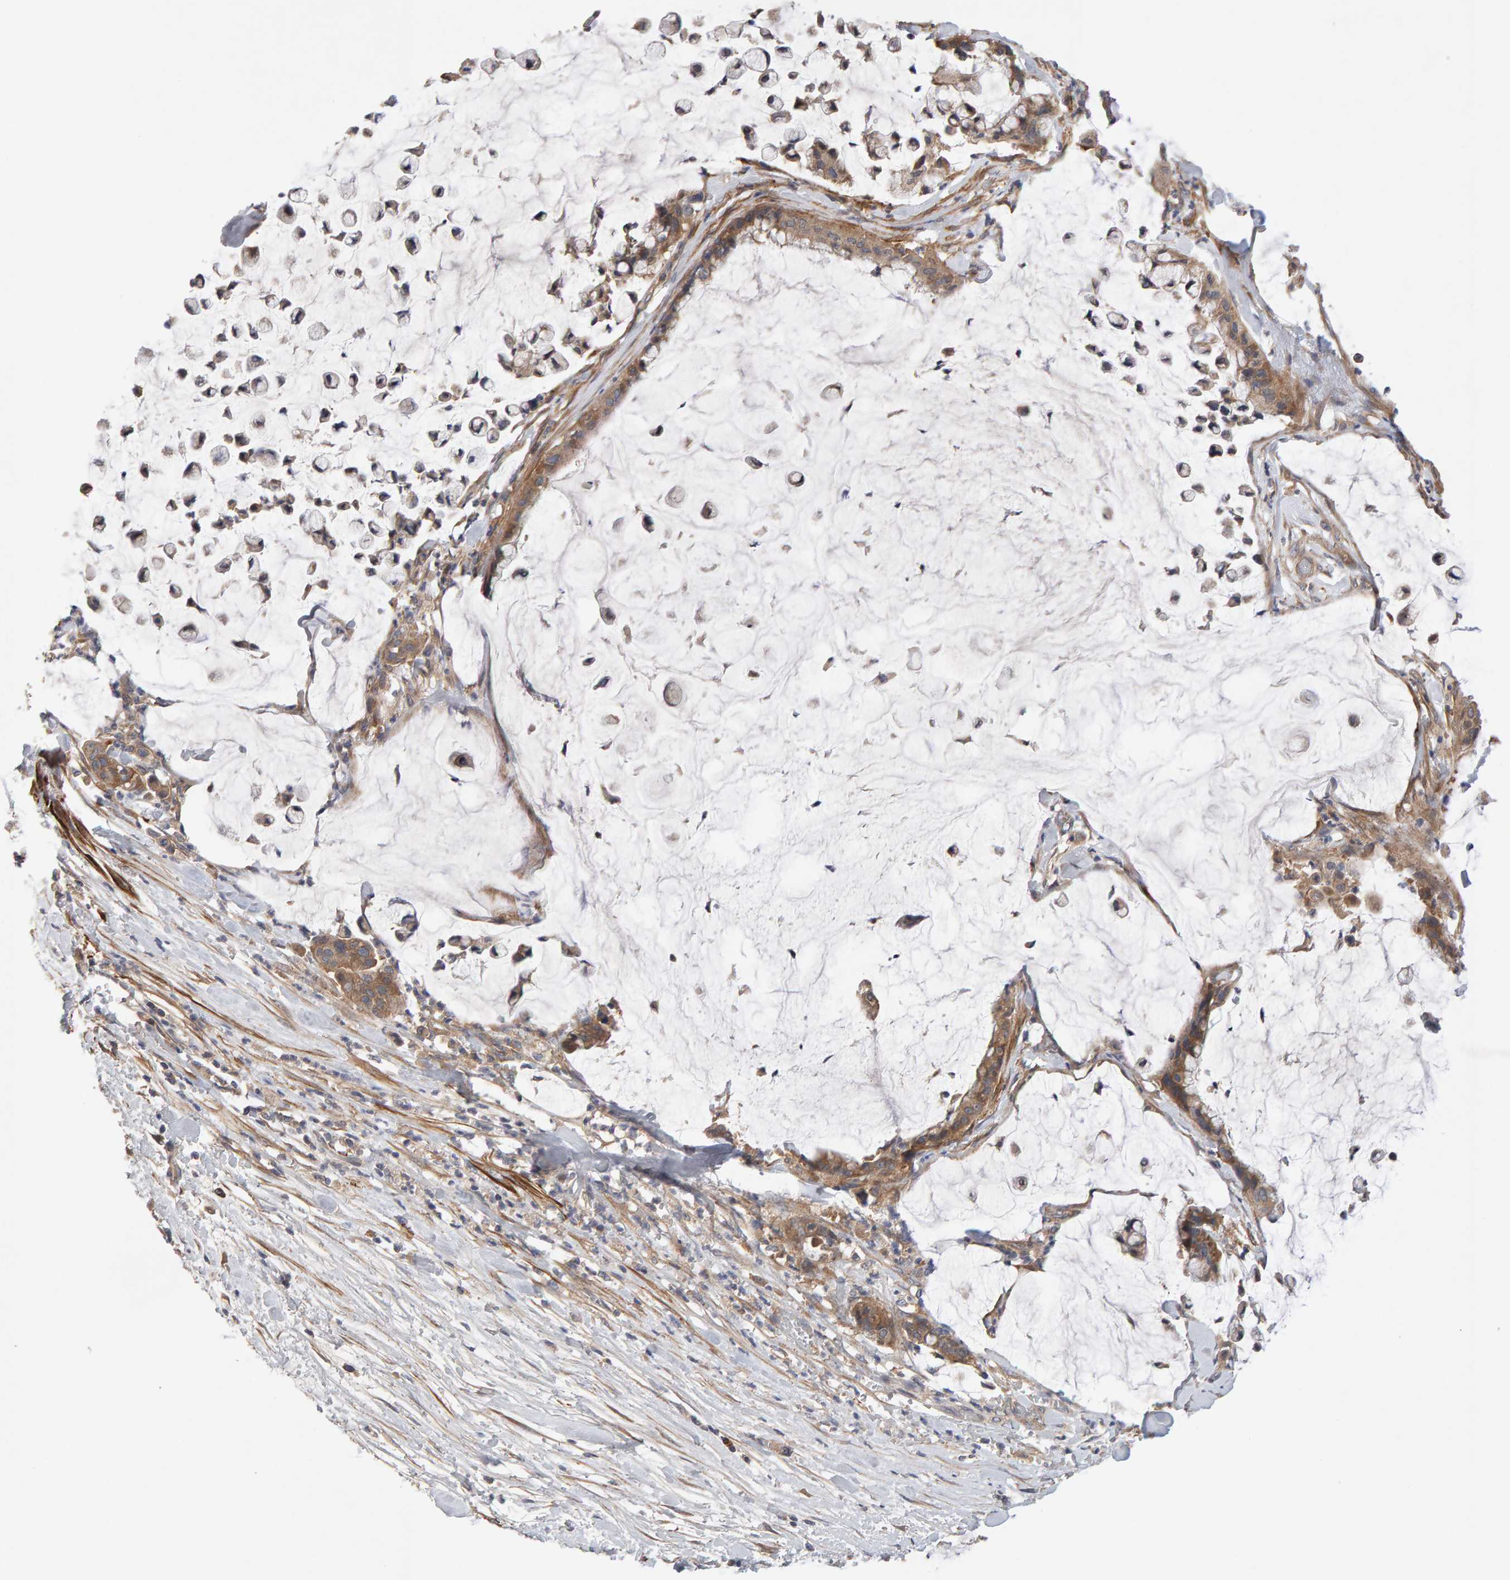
{"staining": {"intensity": "moderate", "quantity": ">75%", "location": "cytoplasmic/membranous"}, "tissue": "pancreatic cancer", "cell_type": "Tumor cells", "image_type": "cancer", "snomed": [{"axis": "morphology", "description": "Adenocarcinoma, NOS"}, {"axis": "topography", "description": "Pancreas"}], "caption": "The micrograph demonstrates a brown stain indicating the presence of a protein in the cytoplasmic/membranous of tumor cells in adenocarcinoma (pancreatic).", "gene": "RNF19A", "patient": {"sex": "male", "age": 41}}